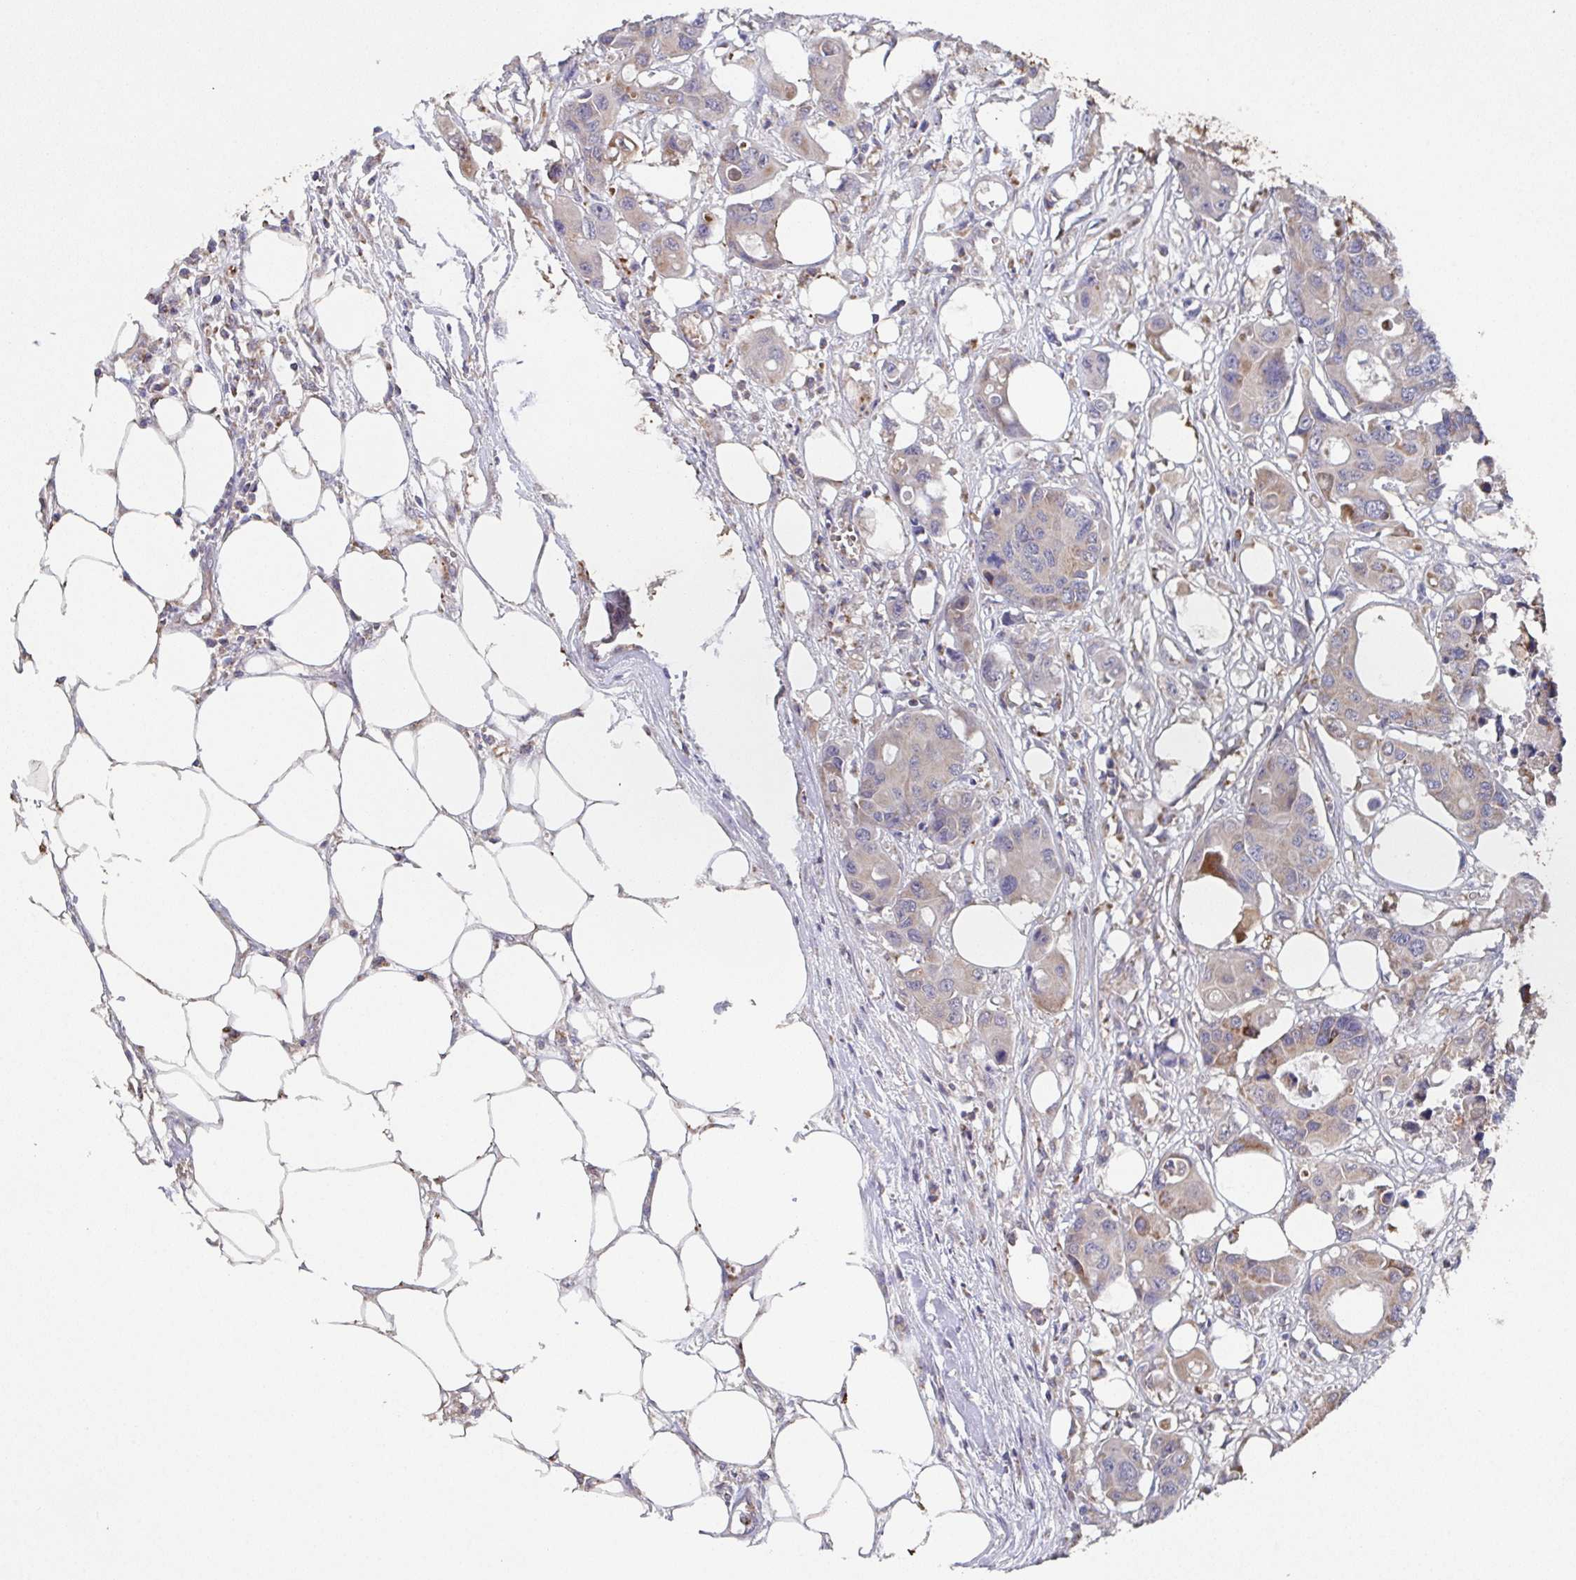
{"staining": {"intensity": "weak", "quantity": "<25%", "location": "cytoplasmic/membranous"}, "tissue": "colorectal cancer", "cell_type": "Tumor cells", "image_type": "cancer", "snomed": [{"axis": "morphology", "description": "Adenocarcinoma, NOS"}, {"axis": "topography", "description": "Colon"}], "caption": "Tumor cells are negative for protein expression in human colorectal adenocarcinoma.", "gene": "MT-ND3", "patient": {"sex": "male", "age": 77}}